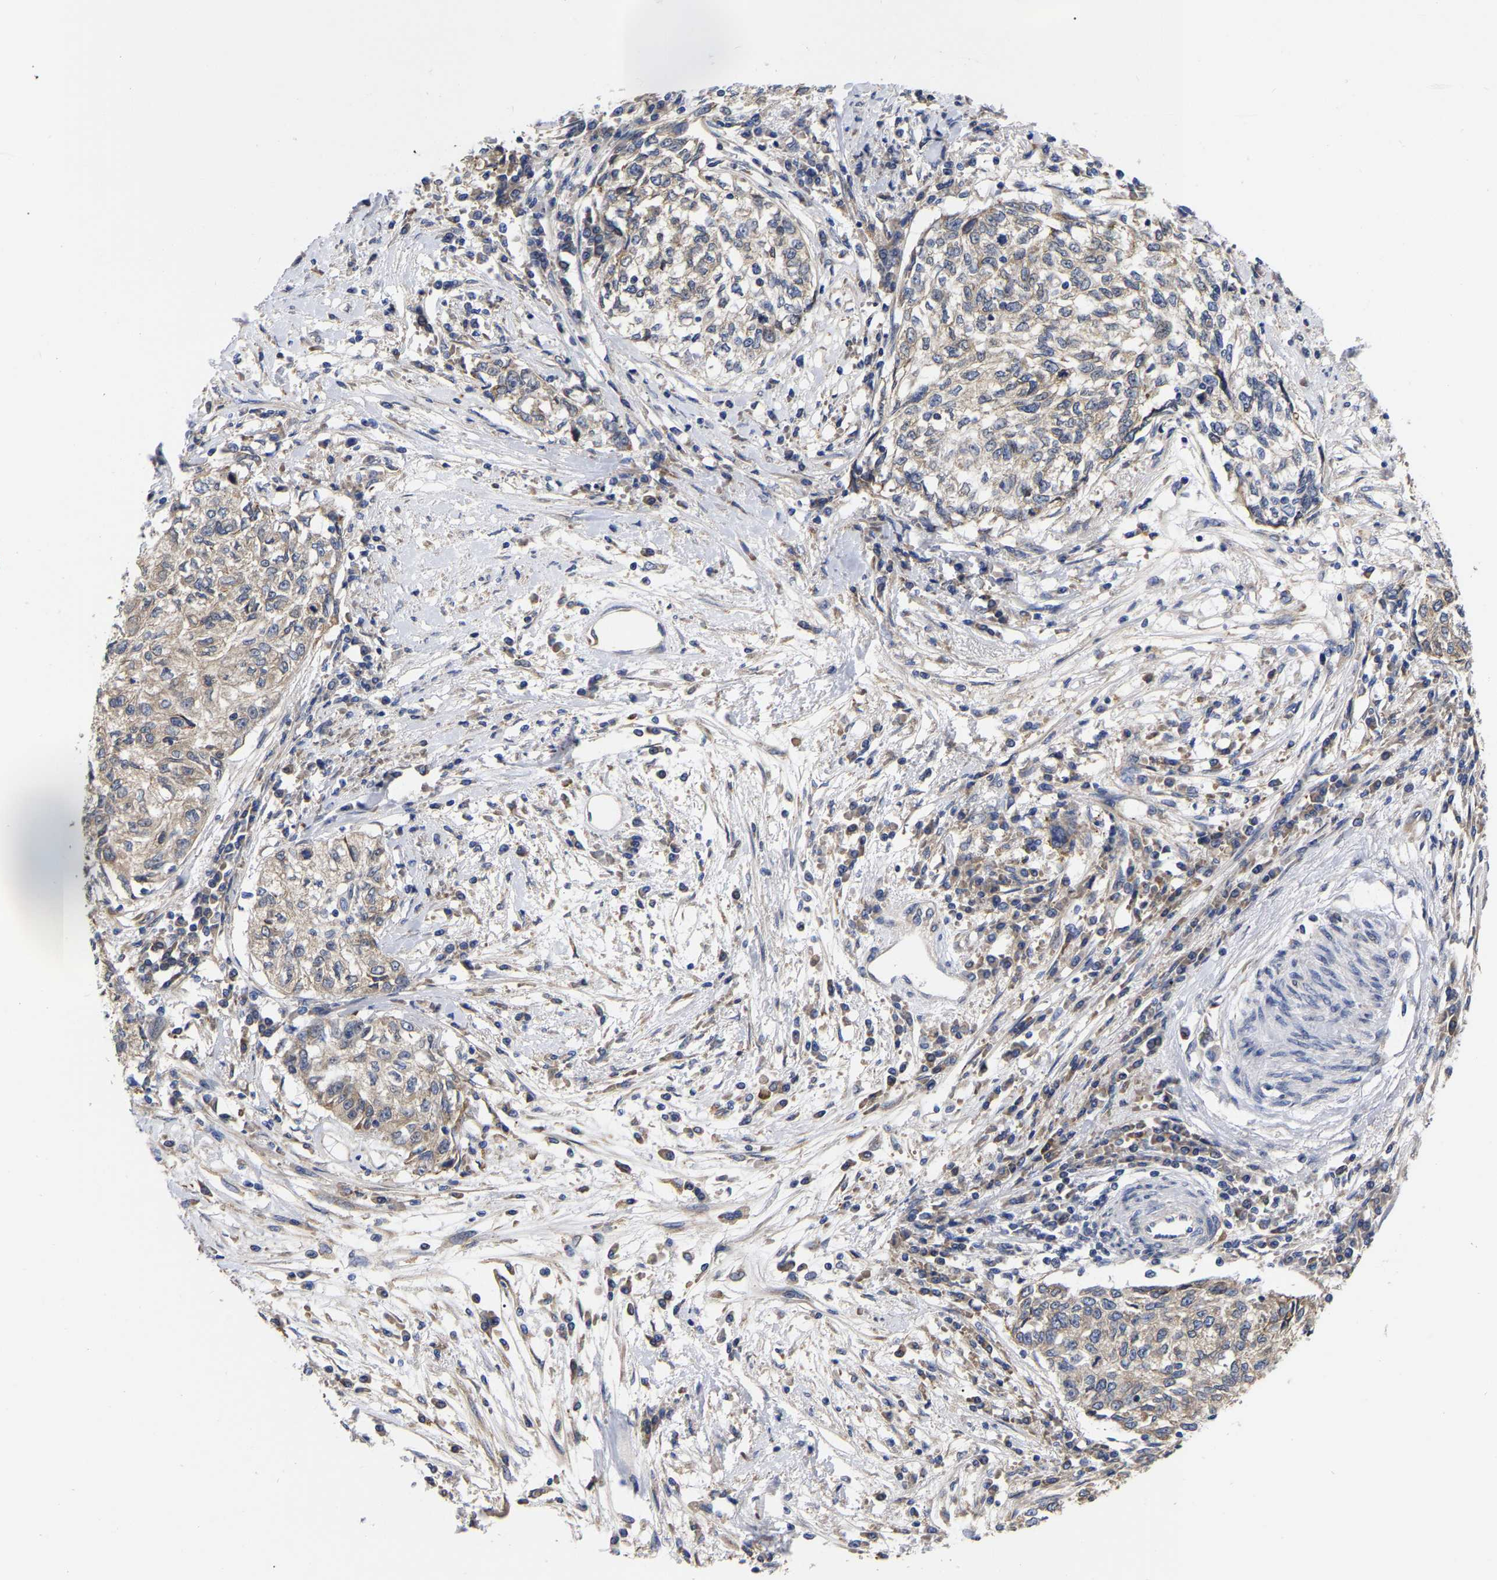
{"staining": {"intensity": "moderate", "quantity": "25%-75%", "location": "cytoplasmic/membranous"}, "tissue": "cervical cancer", "cell_type": "Tumor cells", "image_type": "cancer", "snomed": [{"axis": "morphology", "description": "Squamous cell carcinoma, NOS"}, {"axis": "topography", "description": "Cervix"}], "caption": "IHC (DAB (3,3'-diaminobenzidine)) staining of human cervical squamous cell carcinoma exhibits moderate cytoplasmic/membranous protein staining in approximately 25%-75% of tumor cells.", "gene": "CFAP298", "patient": {"sex": "female", "age": 57}}